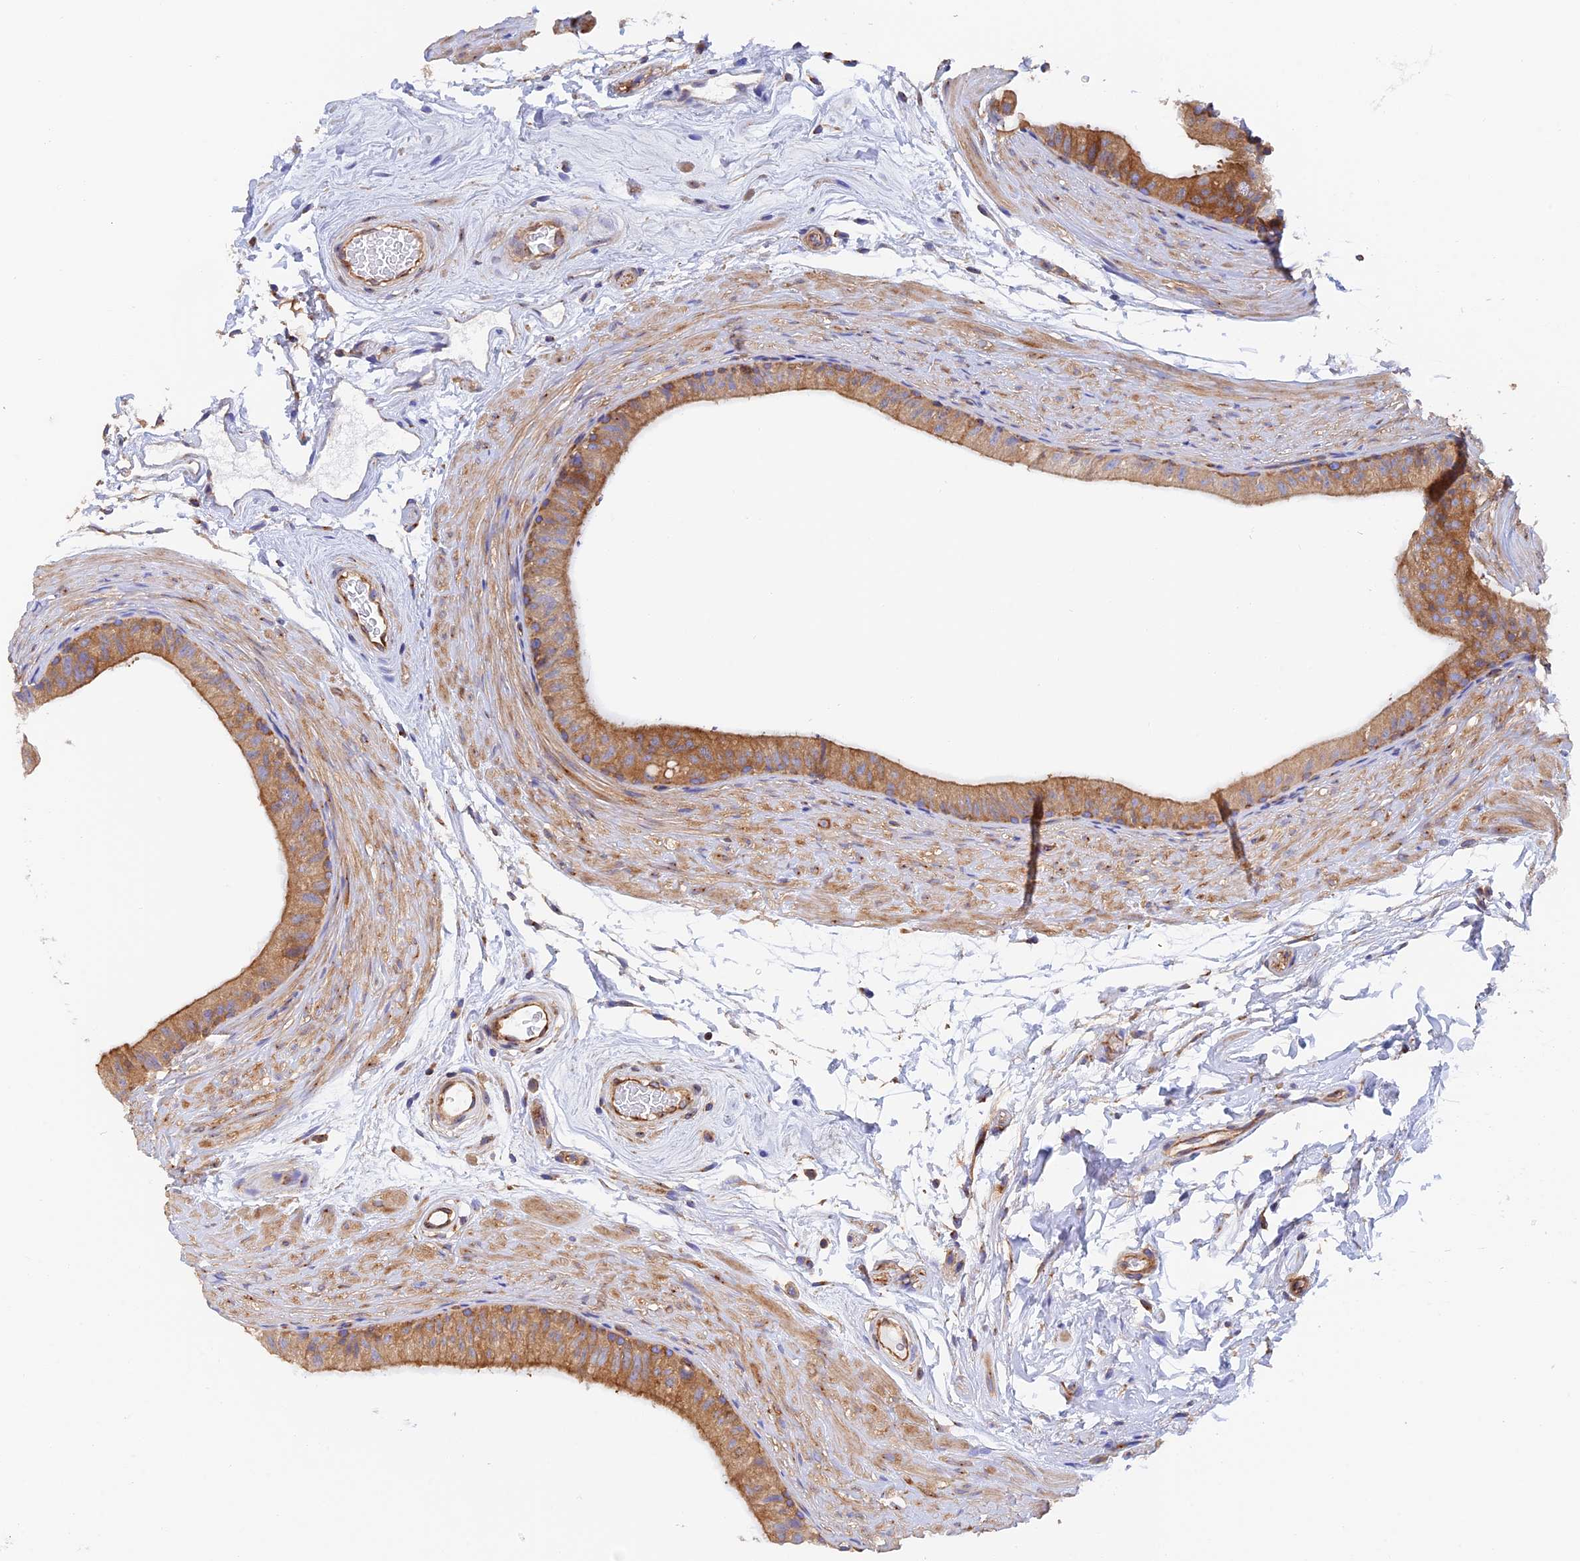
{"staining": {"intensity": "moderate", "quantity": ">75%", "location": "cytoplasmic/membranous"}, "tissue": "epididymis", "cell_type": "Glandular cells", "image_type": "normal", "snomed": [{"axis": "morphology", "description": "Normal tissue, NOS"}, {"axis": "topography", "description": "Epididymis"}], "caption": "IHC (DAB (3,3'-diaminobenzidine)) staining of benign epididymis exhibits moderate cytoplasmic/membranous protein positivity in about >75% of glandular cells.", "gene": "DCTN2", "patient": {"sex": "male", "age": 45}}